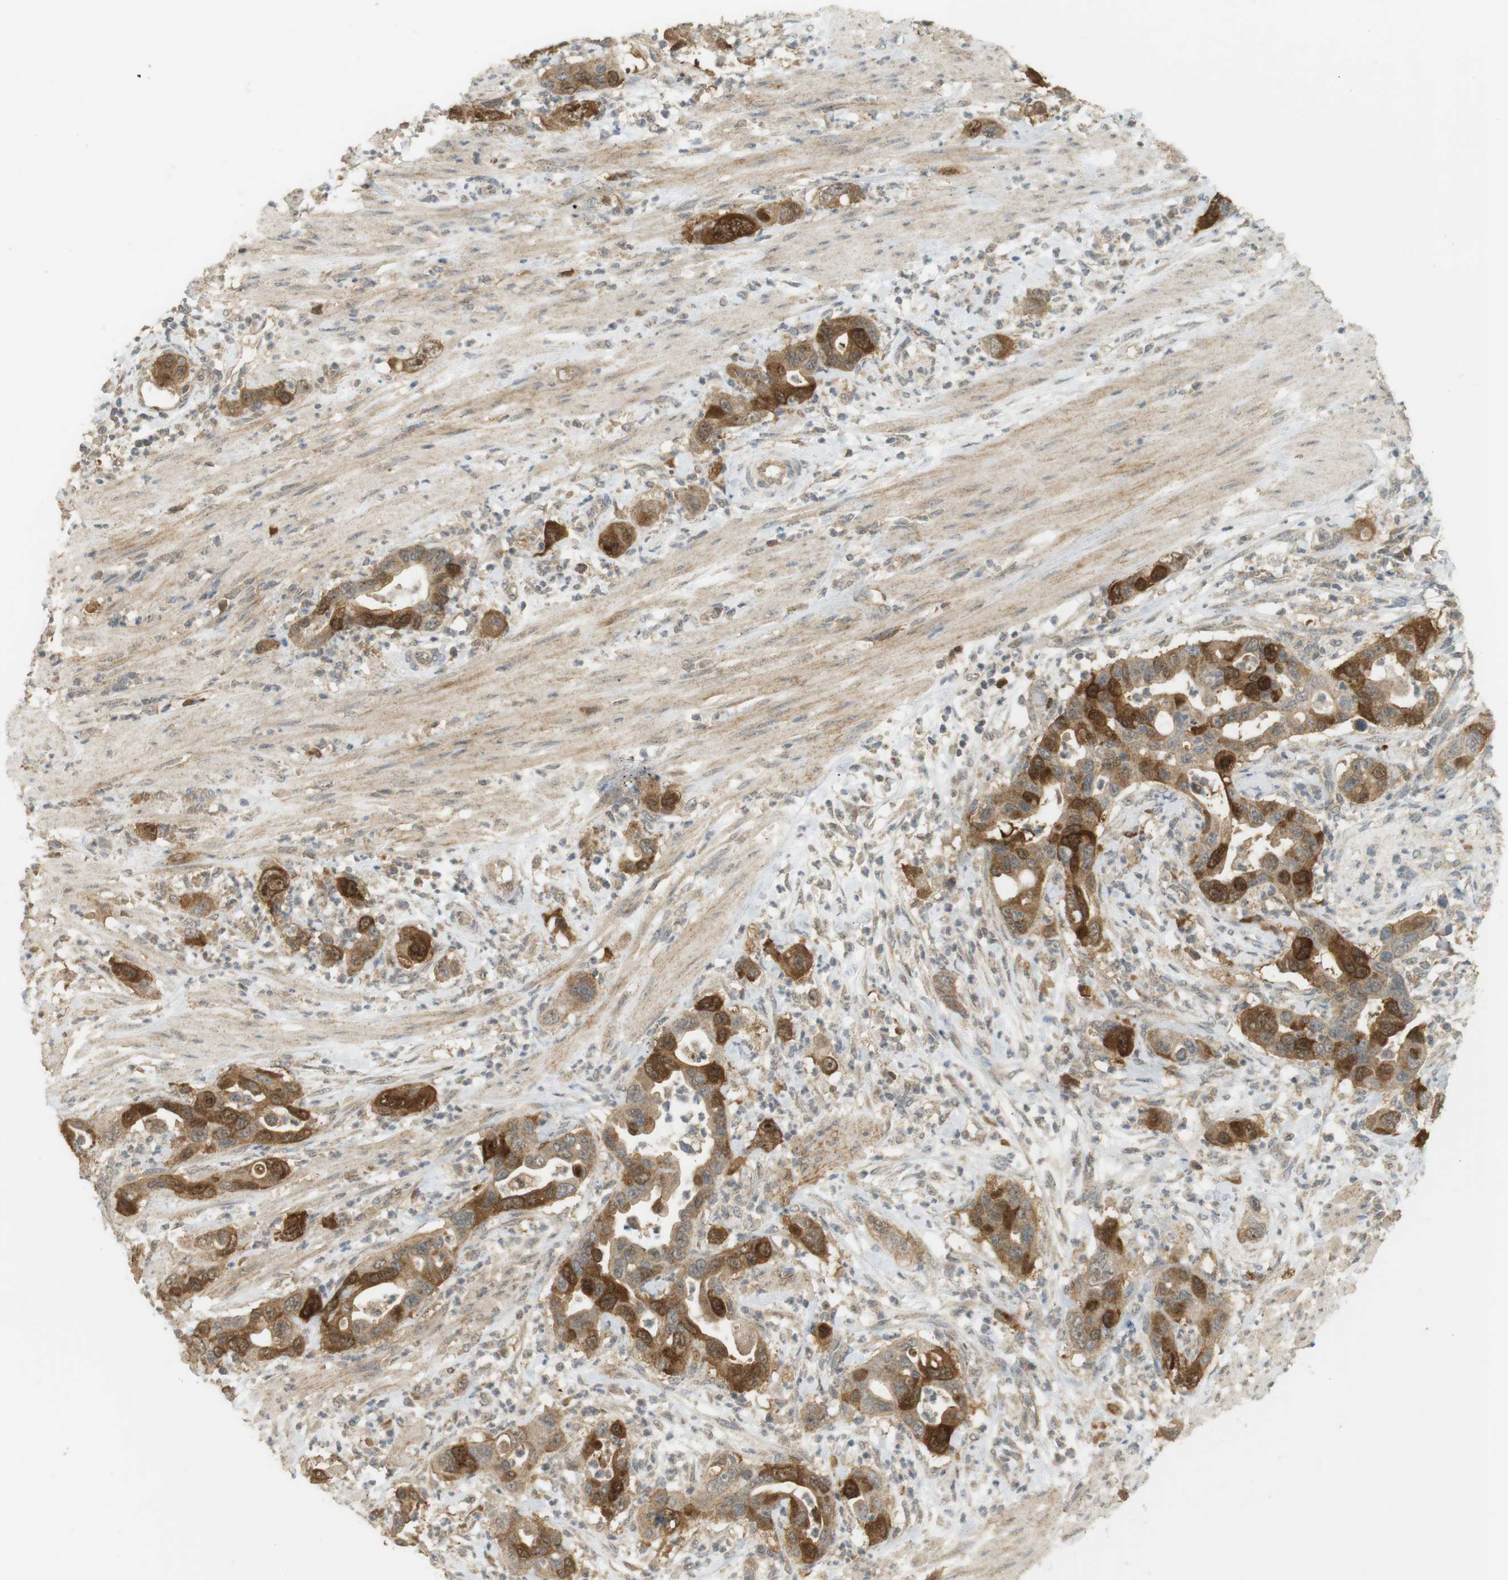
{"staining": {"intensity": "moderate", "quantity": ">75%", "location": "cytoplasmic/membranous"}, "tissue": "pancreatic cancer", "cell_type": "Tumor cells", "image_type": "cancer", "snomed": [{"axis": "morphology", "description": "Adenocarcinoma, NOS"}, {"axis": "topography", "description": "Pancreas"}], "caption": "Human pancreatic cancer stained for a protein (brown) displays moderate cytoplasmic/membranous positive expression in approximately >75% of tumor cells.", "gene": "TTK", "patient": {"sex": "female", "age": 71}}